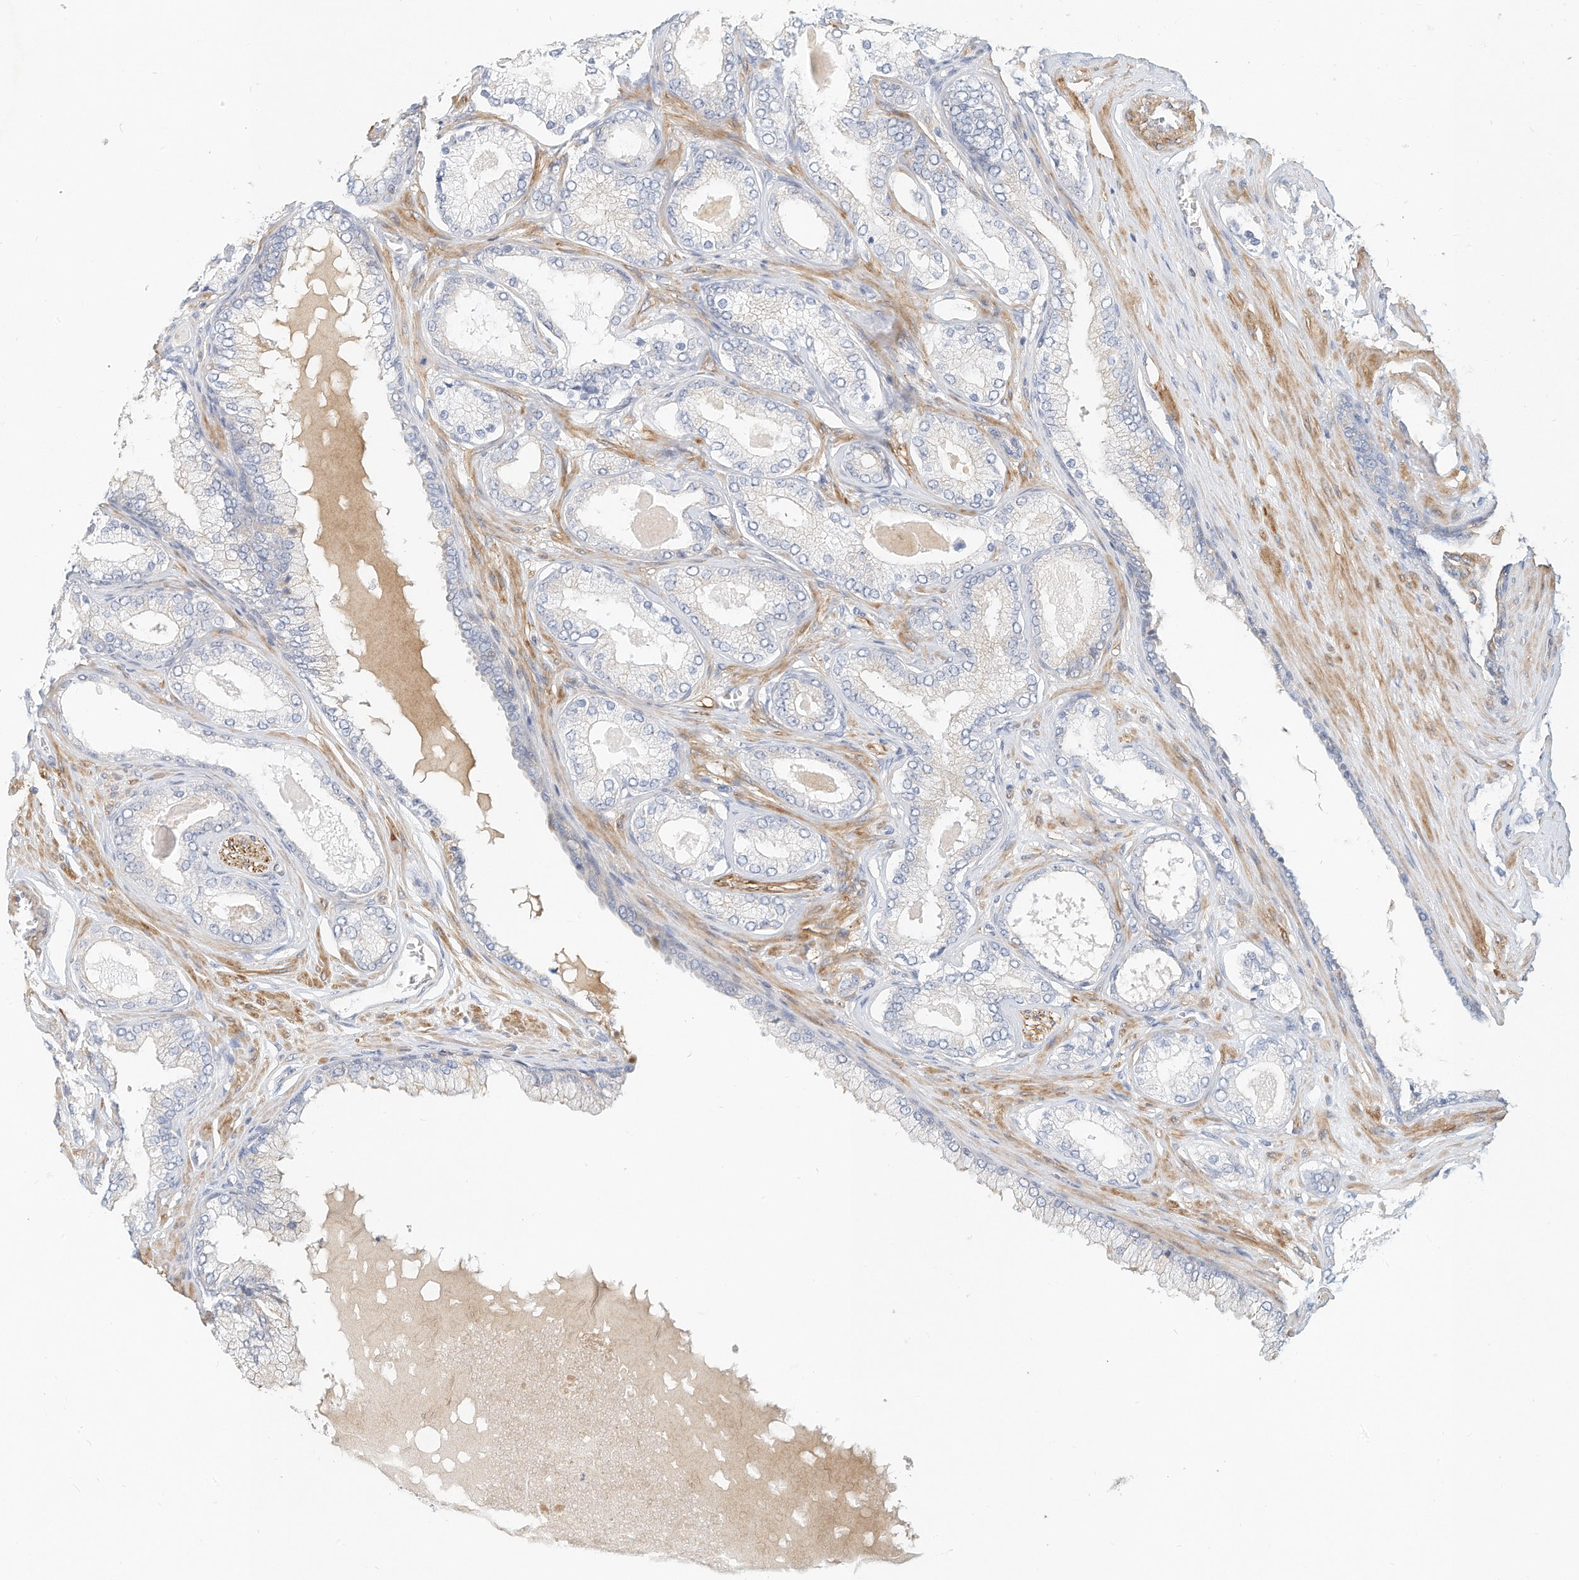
{"staining": {"intensity": "negative", "quantity": "none", "location": "none"}, "tissue": "prostate cancer", "cell_type": "Tumor cells", "image_type": "cancer", "snomed": [{"axis": "morphology", "description": "Adenocarcinoma, Low grade"}, {"axis": "topography", "description": "Prostate"}], "caption": "This is an immunohistochemistry (IHC) histopathology image of human adenocarcinoma (low-grade) (prostate). There is no positivity in tumor cells.", "gene": "MICAL1", "patient": {"sex": "male", "age": 70}}